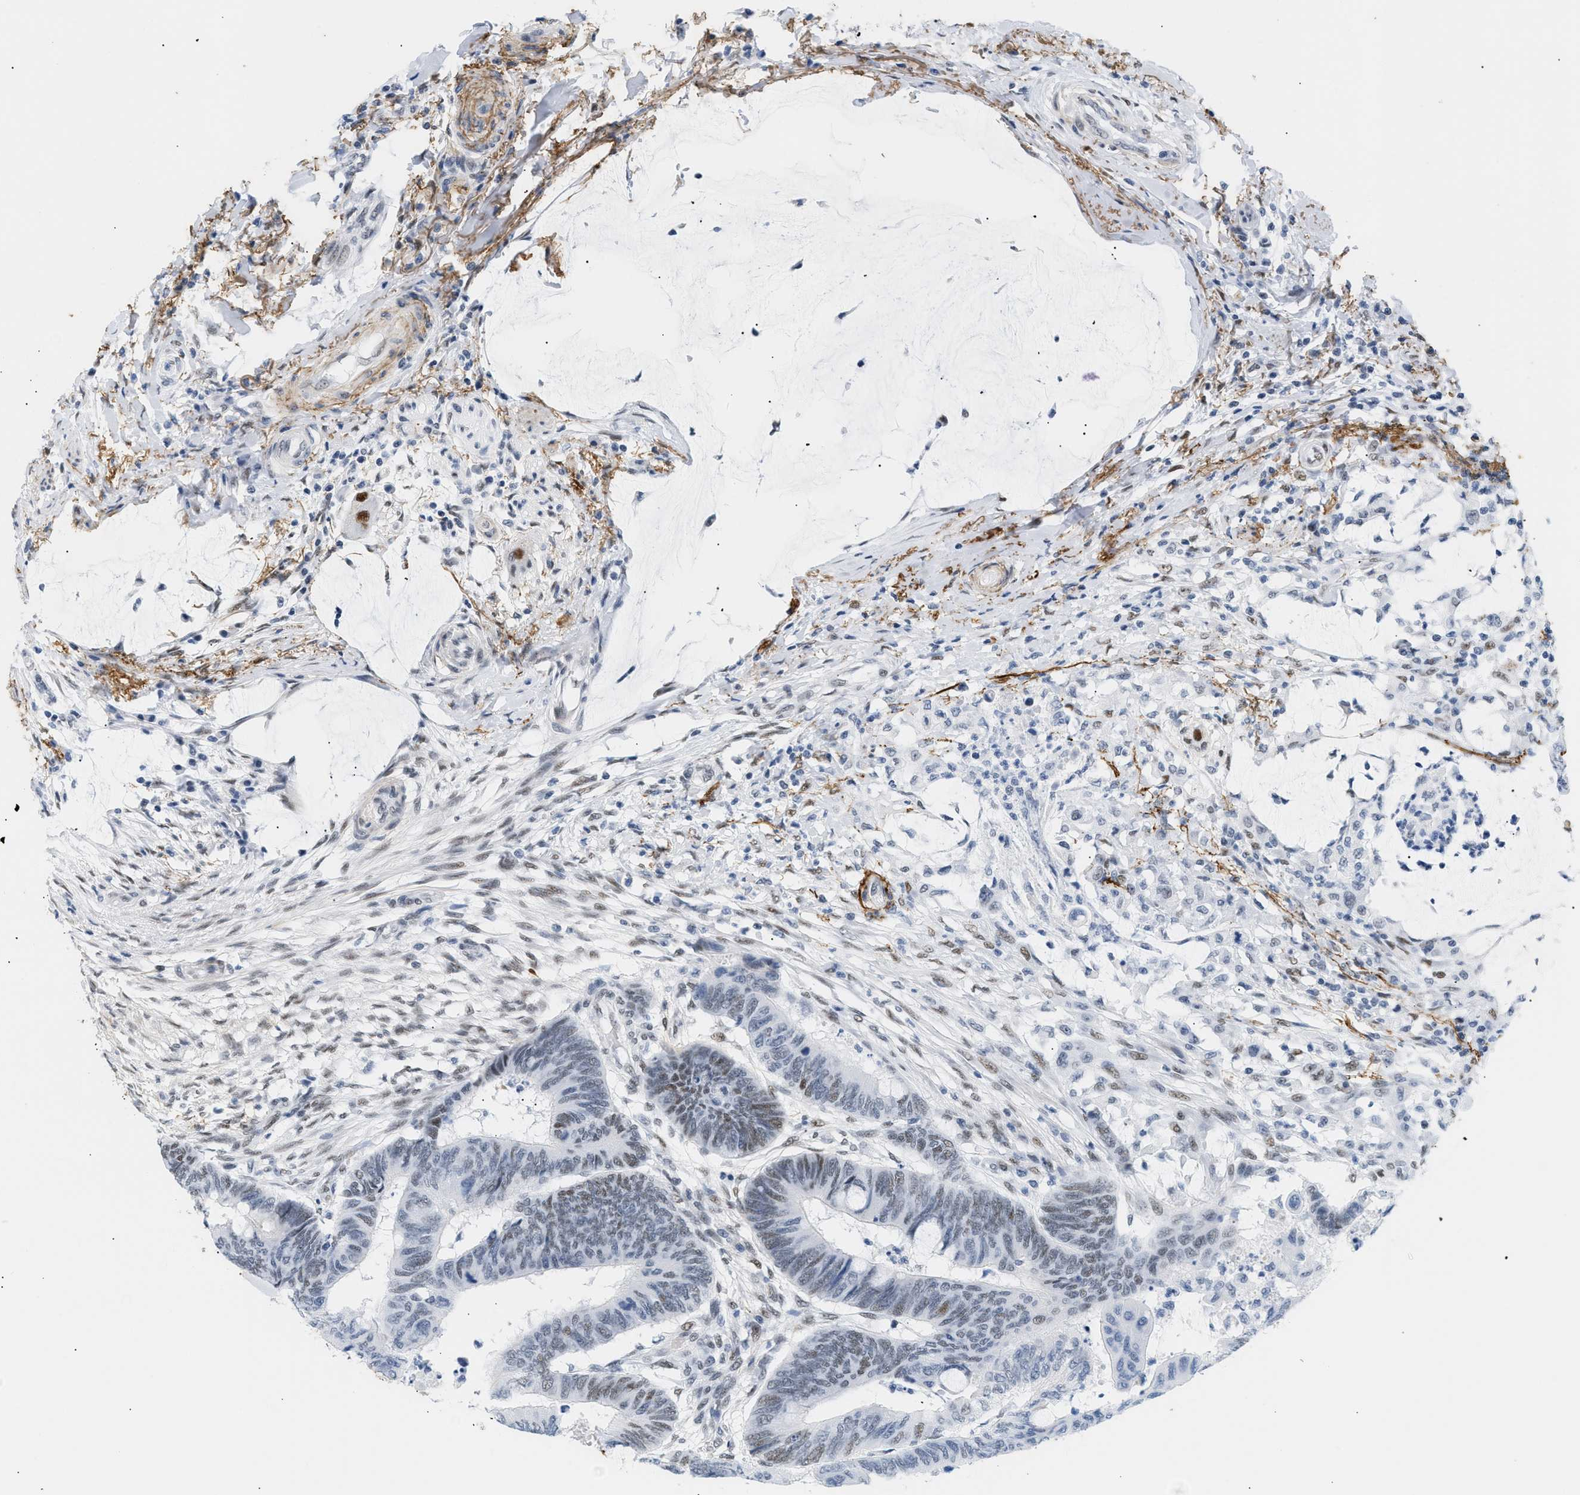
{"staining": {"intensity": "moderate", "quantity": "<25%", "location": "nuclear"}, "tissue": "colorectal cancer", "cell_type": "Tumor cells", "image_type": "cancer", "snomed": [{"axis": "morphology", "description": "Normal tissue, NOS"}, {"axis": "morphology", "description": "Adenocarcinoma, NOS"}, {"axis": "topography", "description": "Rectum"}, {"axis": "topography", "description": "Peripheral nerve tissue"}], "caption": "Brown immunohistochemical staining in colorectal cancer demonstrates moderate nuclear expression in about <25% of tumor cells.", "gene": "ELN", "patient": {"sex": "male", "age": 92}}